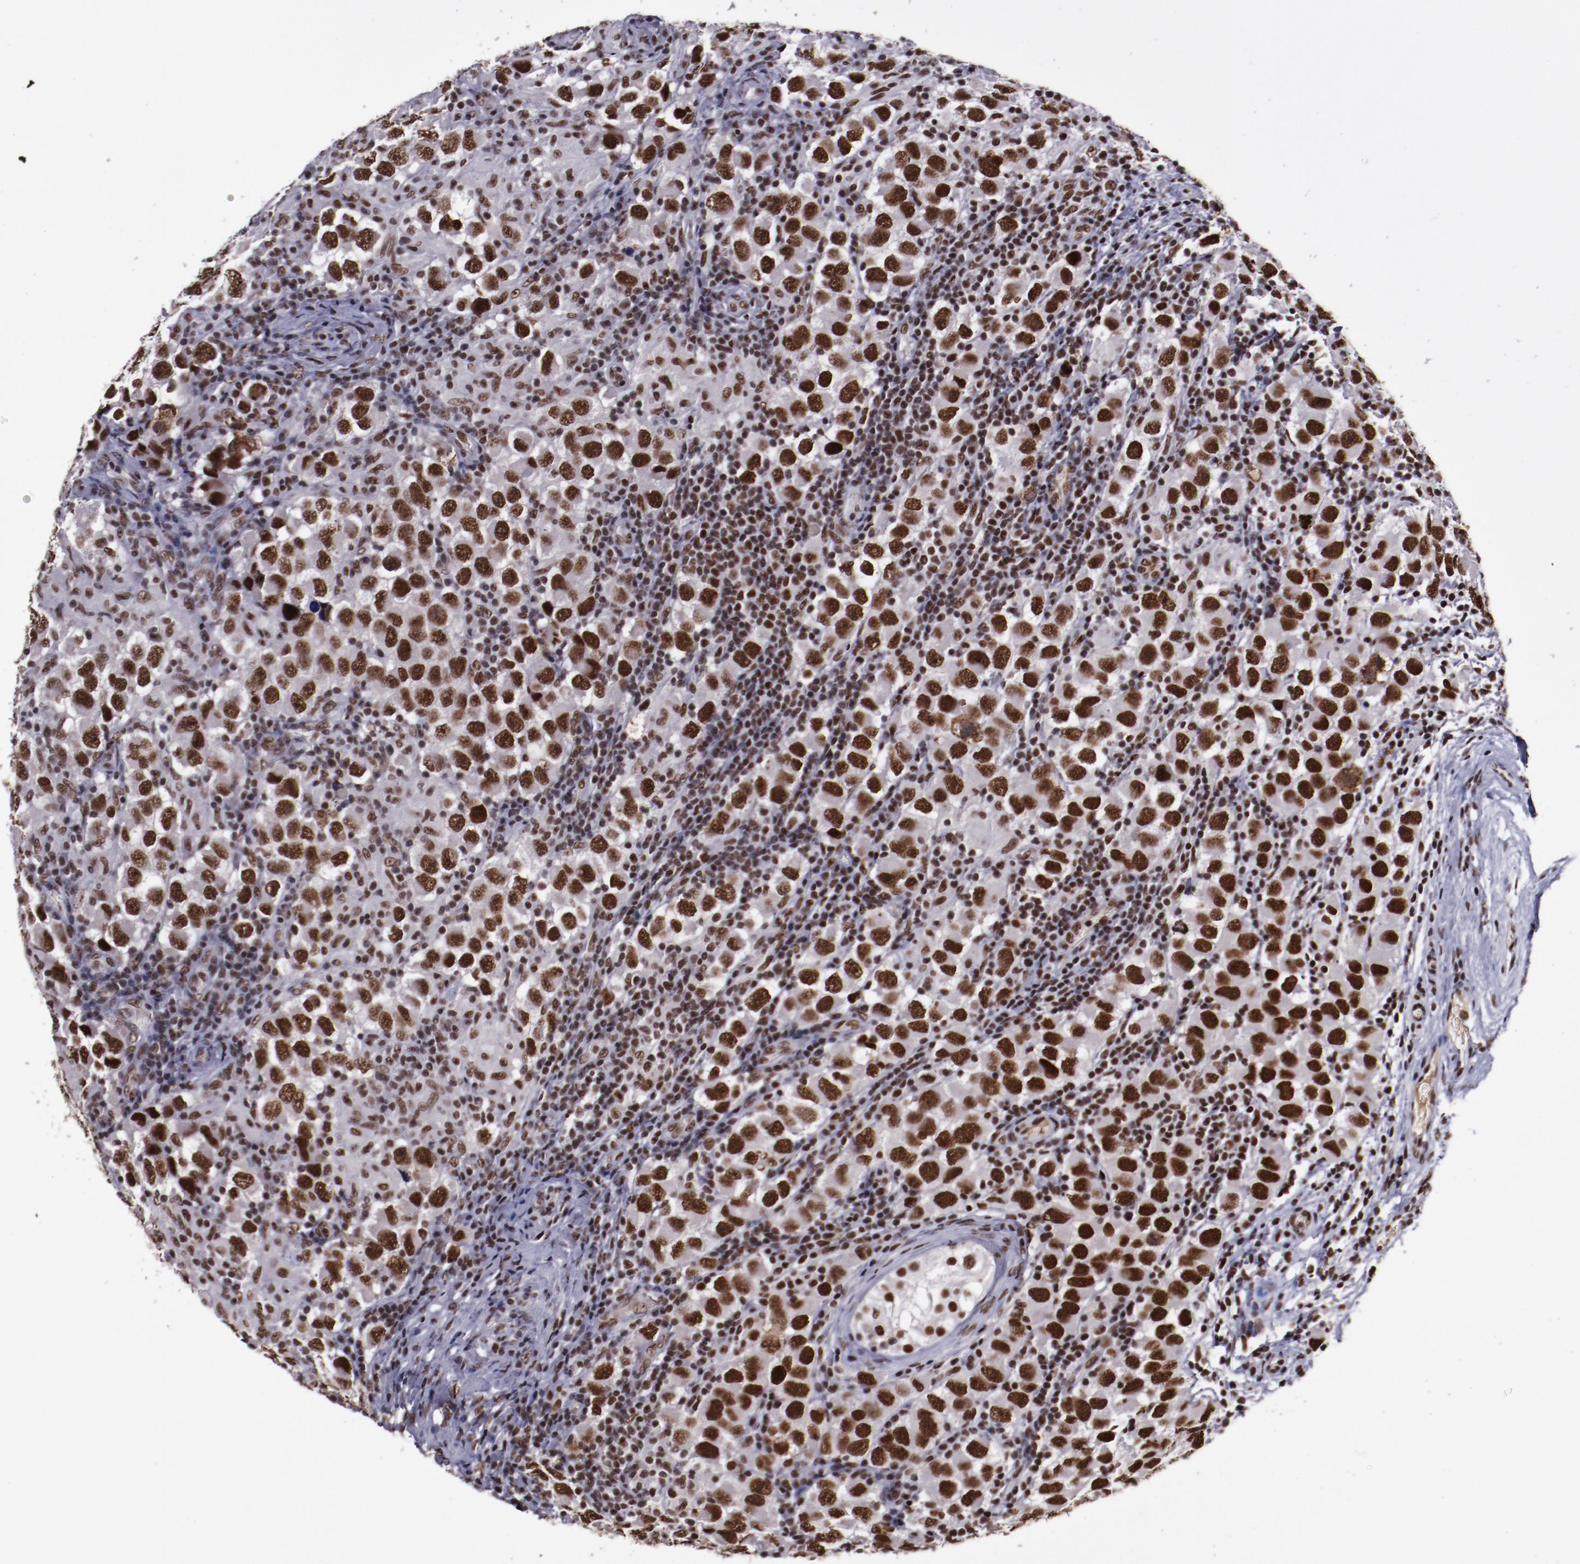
{"staining": {"intensity": "strong", "quantity": ">75%", "location": "nuclear"}, "tissue": "testis cancer", "cell_type": "Tumor cells", "image_type": "cancer", "snomed": [{"axis": "morphology", "description": "Carcinoma, Embryonal, NOS"}, {"axis": "topography", "description": "Testis"}], "caption": "This photomicrograph displays immunohistochemistry staining of human testis cancer (embryonal carcinoma), with high strong nuclear staining in about >75% of tumor cells.", "gene": "ERH", "patient": {"sex": "male", "age": 21}}